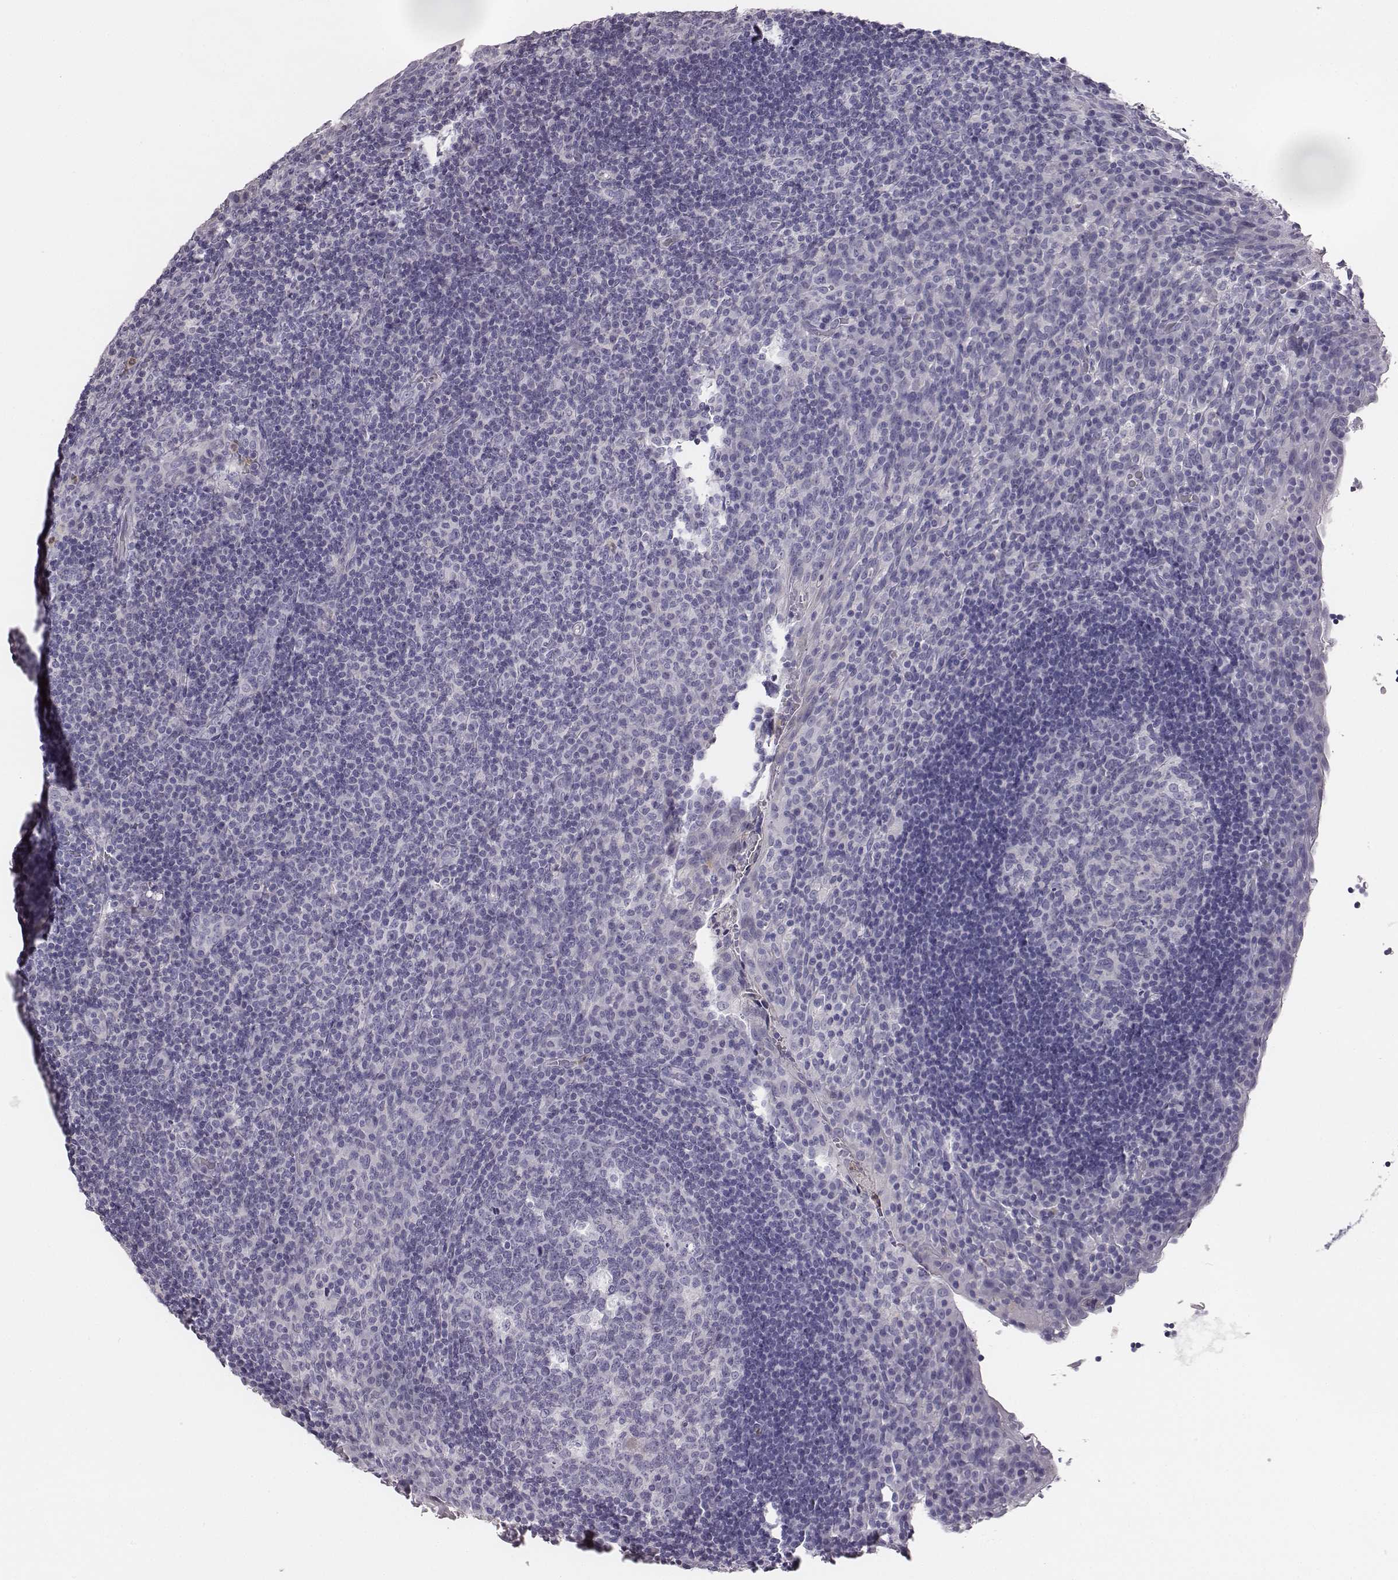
{"staining": {"intensity": "negative", "quantity": "none", "location": "none"}, "tissue": "tonsil", "cell_type": "Germinal center cells", "image_type": "normal", "snomed": [{"axis": "morphology", "description": "Normal tissue, NOS"}, {"axis": "topography", "description": "Tonsil"}], "caption": "The histopathology image demonstrates no significant positivity in germinal center cells of tonsil.", "gene": "ADAM7", "patient": {"sex": "male", "age": 17}}